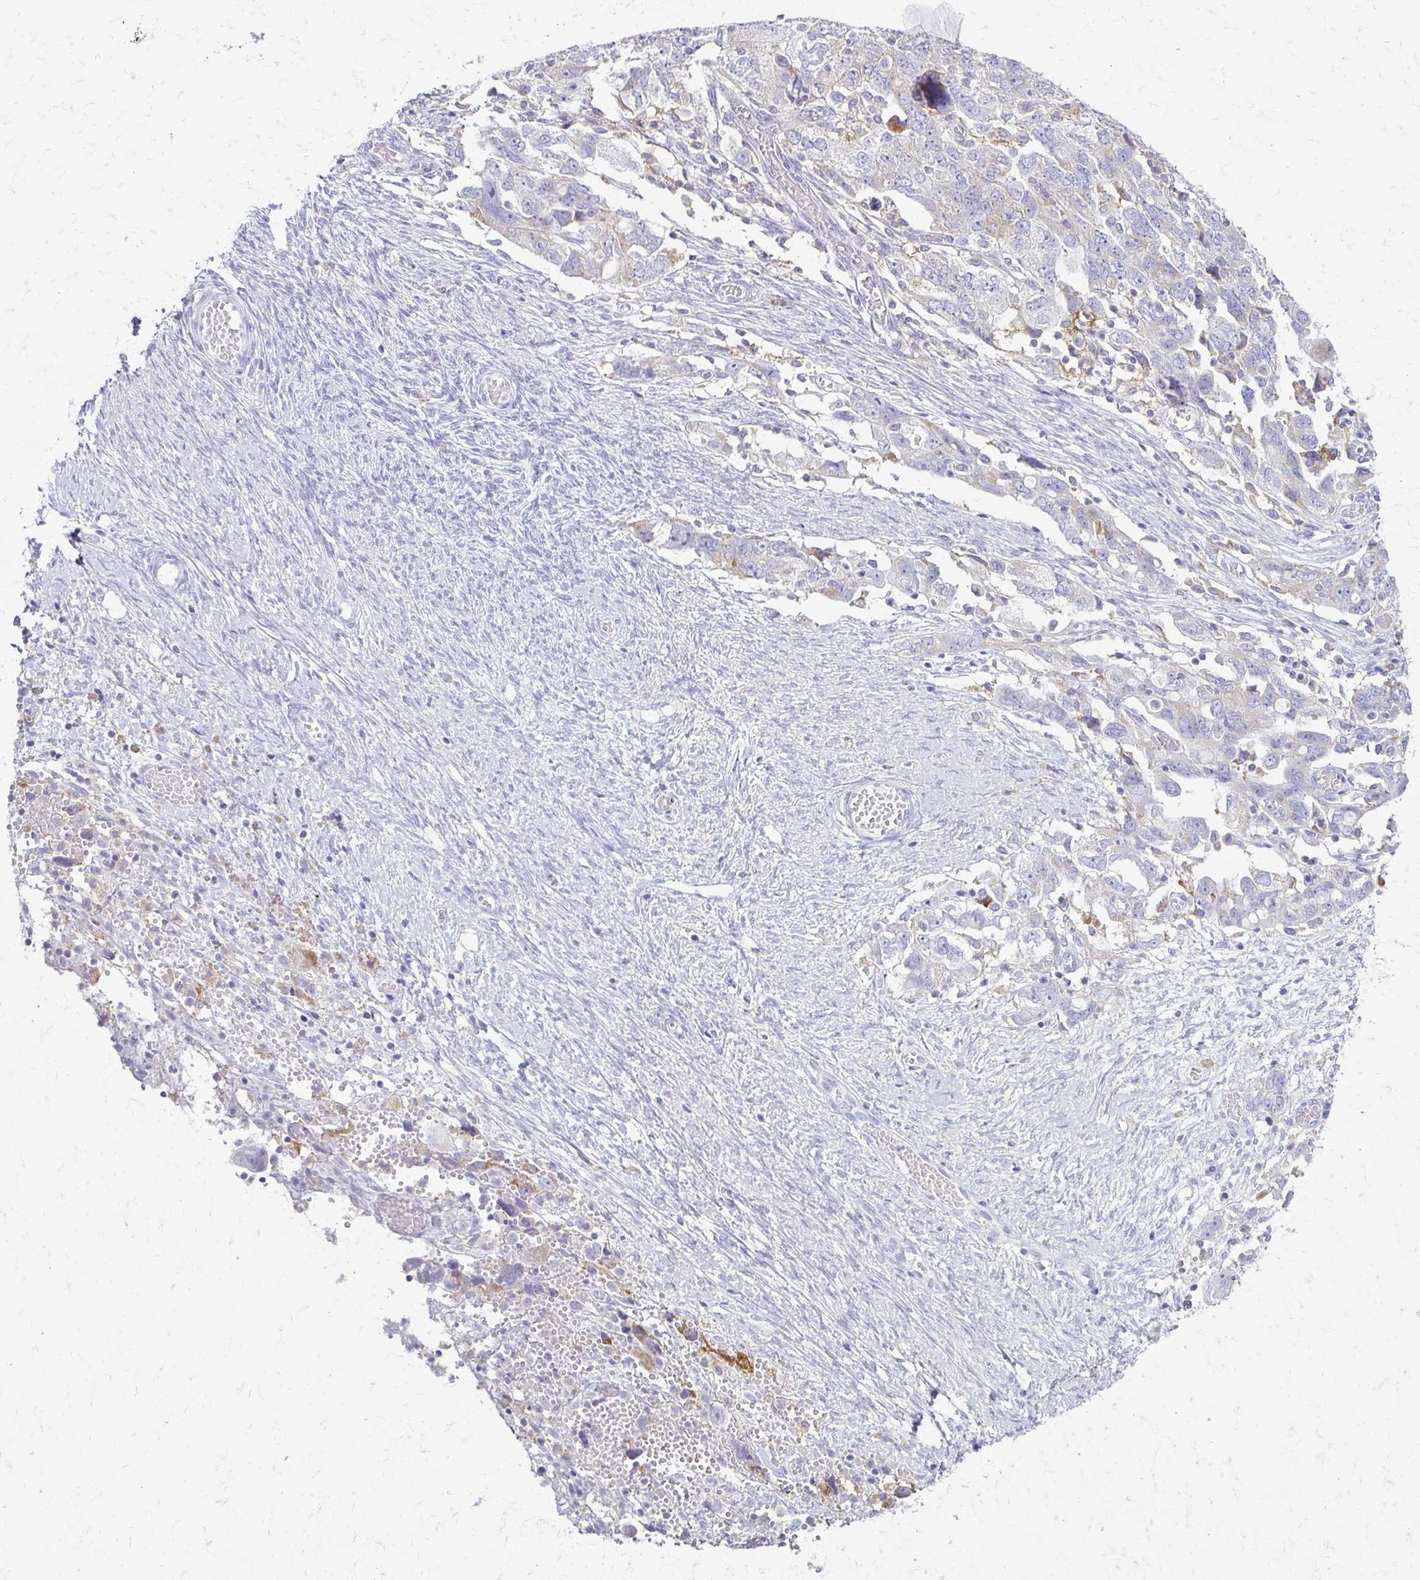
{"staining": {"intensity": "weak", "quantity": "<25%", "location": "cytoplasmic/membranous"}, "tissue": "ovarian cancer", "cell_type": "Tumor cells", "image_type": "cancer", "snomed": [{"axis": "morphology", "description": "Carcinoma, NOS"}, {"axis": "morphology", "description": "Cystadenocarcinoma, serous, NOS"}, {"axis": "topography", "description": "Ovary"}], "caption": "Immunohistochemistry (IHC) of carcinoma (ovarian) shows no expression in tumor cells.", "gene": "FCGR2B", "patient": {"sex": "female", "age": 69}}